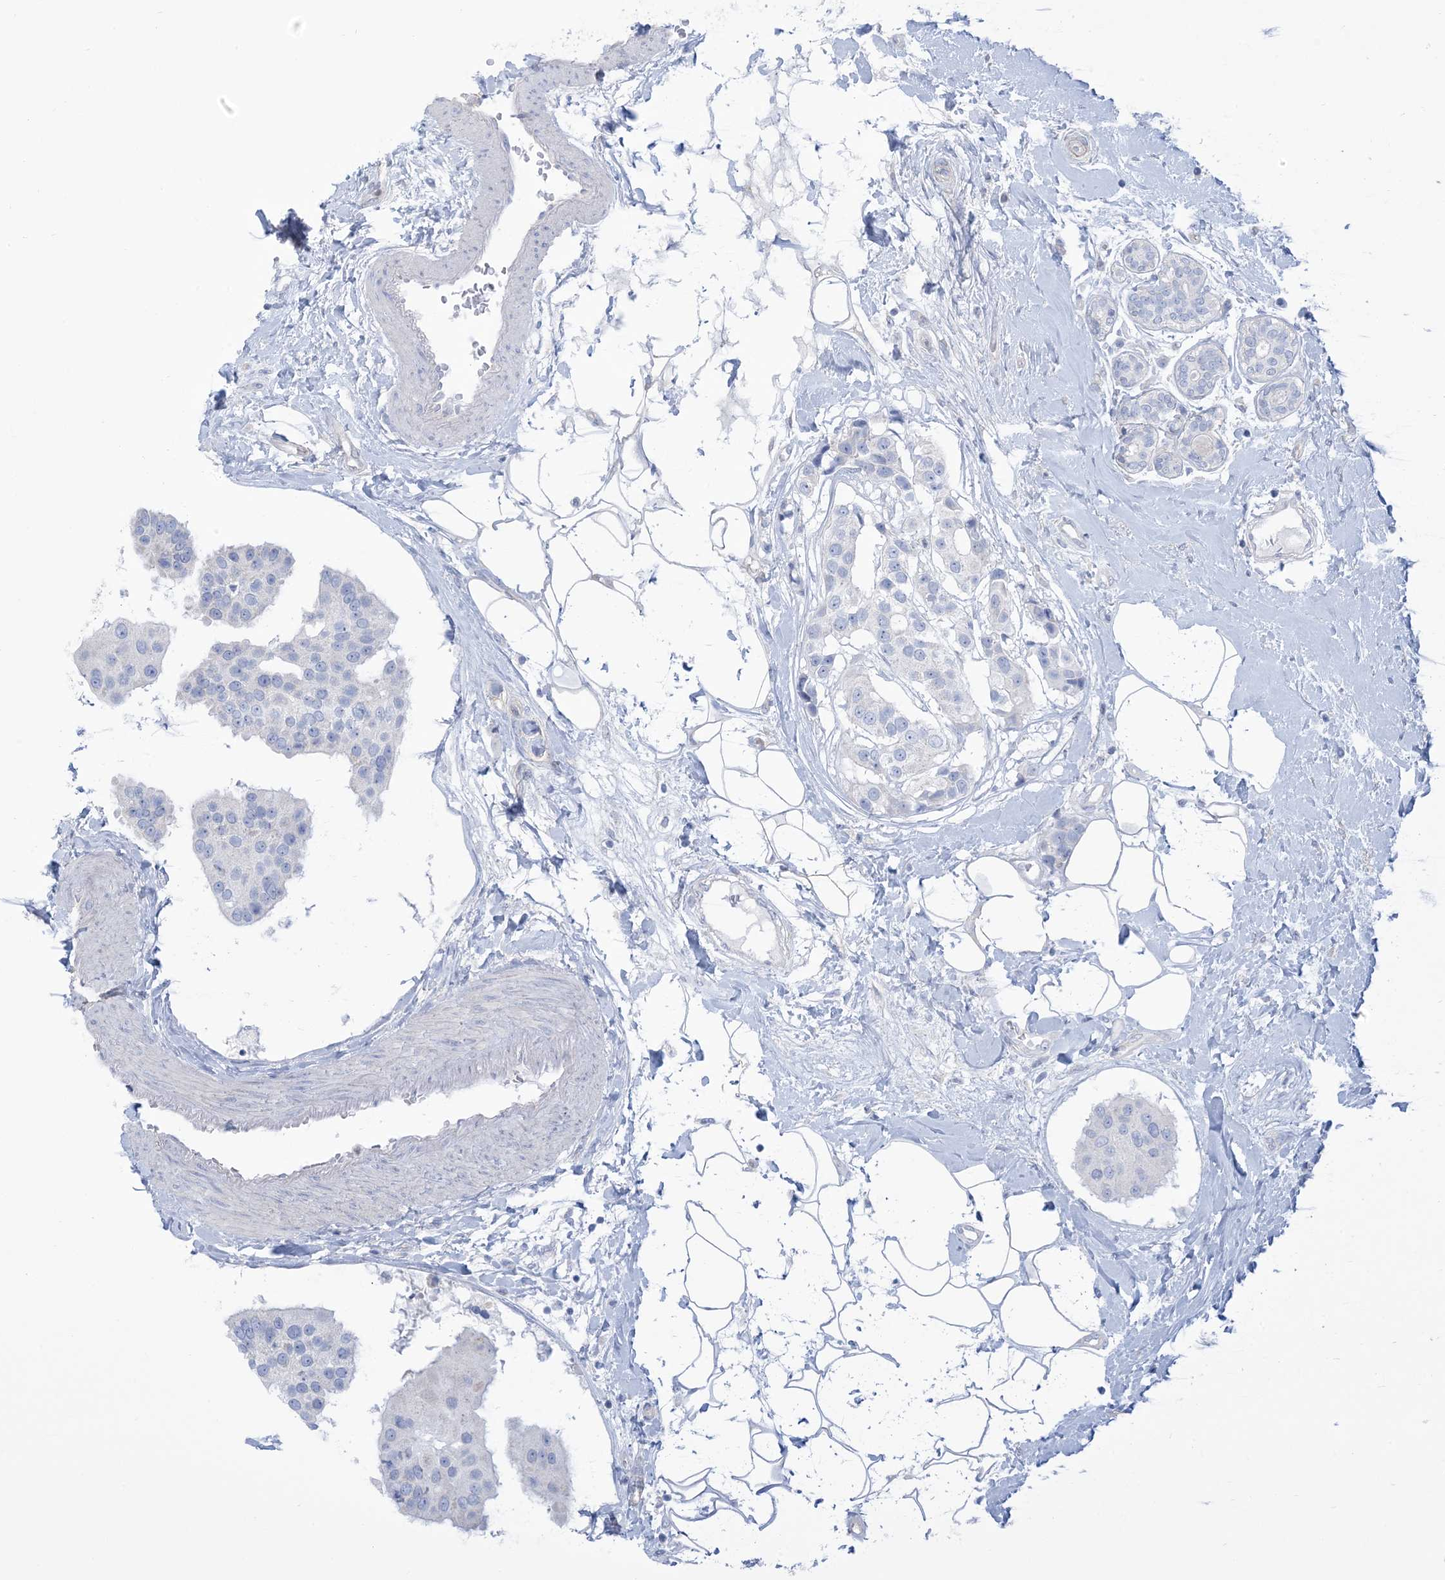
{"staining": {"intensity": "negative", "quantity": "none", "location": "none"}, "tissue": "breast cancer", "cell_type": "Tumor cells", "image_type": "cancer", "snomed": [{"axis": "morphology", "description": "Normal tissue, NOS"}, {"axis": "morphology", "description": "Duct carcinoma"}, {"axis": "topography", "description": "Breast"}], "caption": "Photomicrograph shows no significant protein staining in tumor cells of breast cancer (infiltrating ductal carcinoma). (Stains: DAB IHC with hematoxylin counter stain, Microscopy: brightfield microscopy at high magnification).", "gene": "MTHFD2L", "patient": {"sex": "female", "age": 39}}